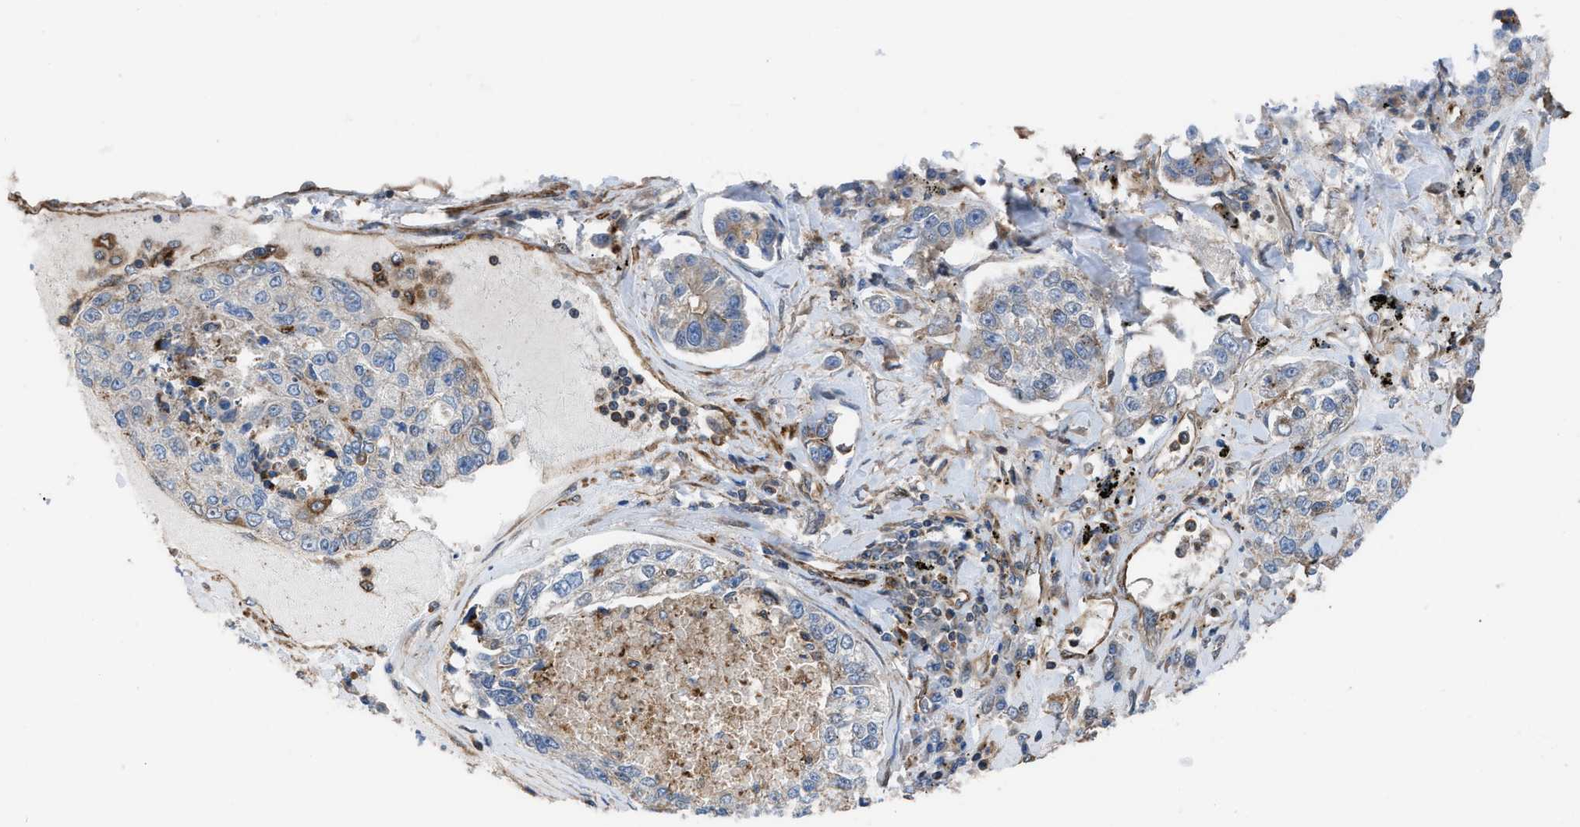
{"staining": {"intensity": "weak", "quantity": "25%-75%", "location": "cytoplasmic/membranous"}, "tissue": "lung cancer", "cell_type": "Tumor cells", "image_type": "cancer", "snomed": [{"axis": "morphology", "description": "Adenocarcinoma, NOS"}, {"axis": "topography", "description": "Lung"}], "caption": "This photomicrograph reveals immunohistochemistry (IHC) staining of human adenocarcinoma (lung), with low weak cytoplasmic/membranous staining in approximately 25%-75% of tumor cells.", "gene": "PTPRE", "patient": {"sex": "male", "age": 49}}